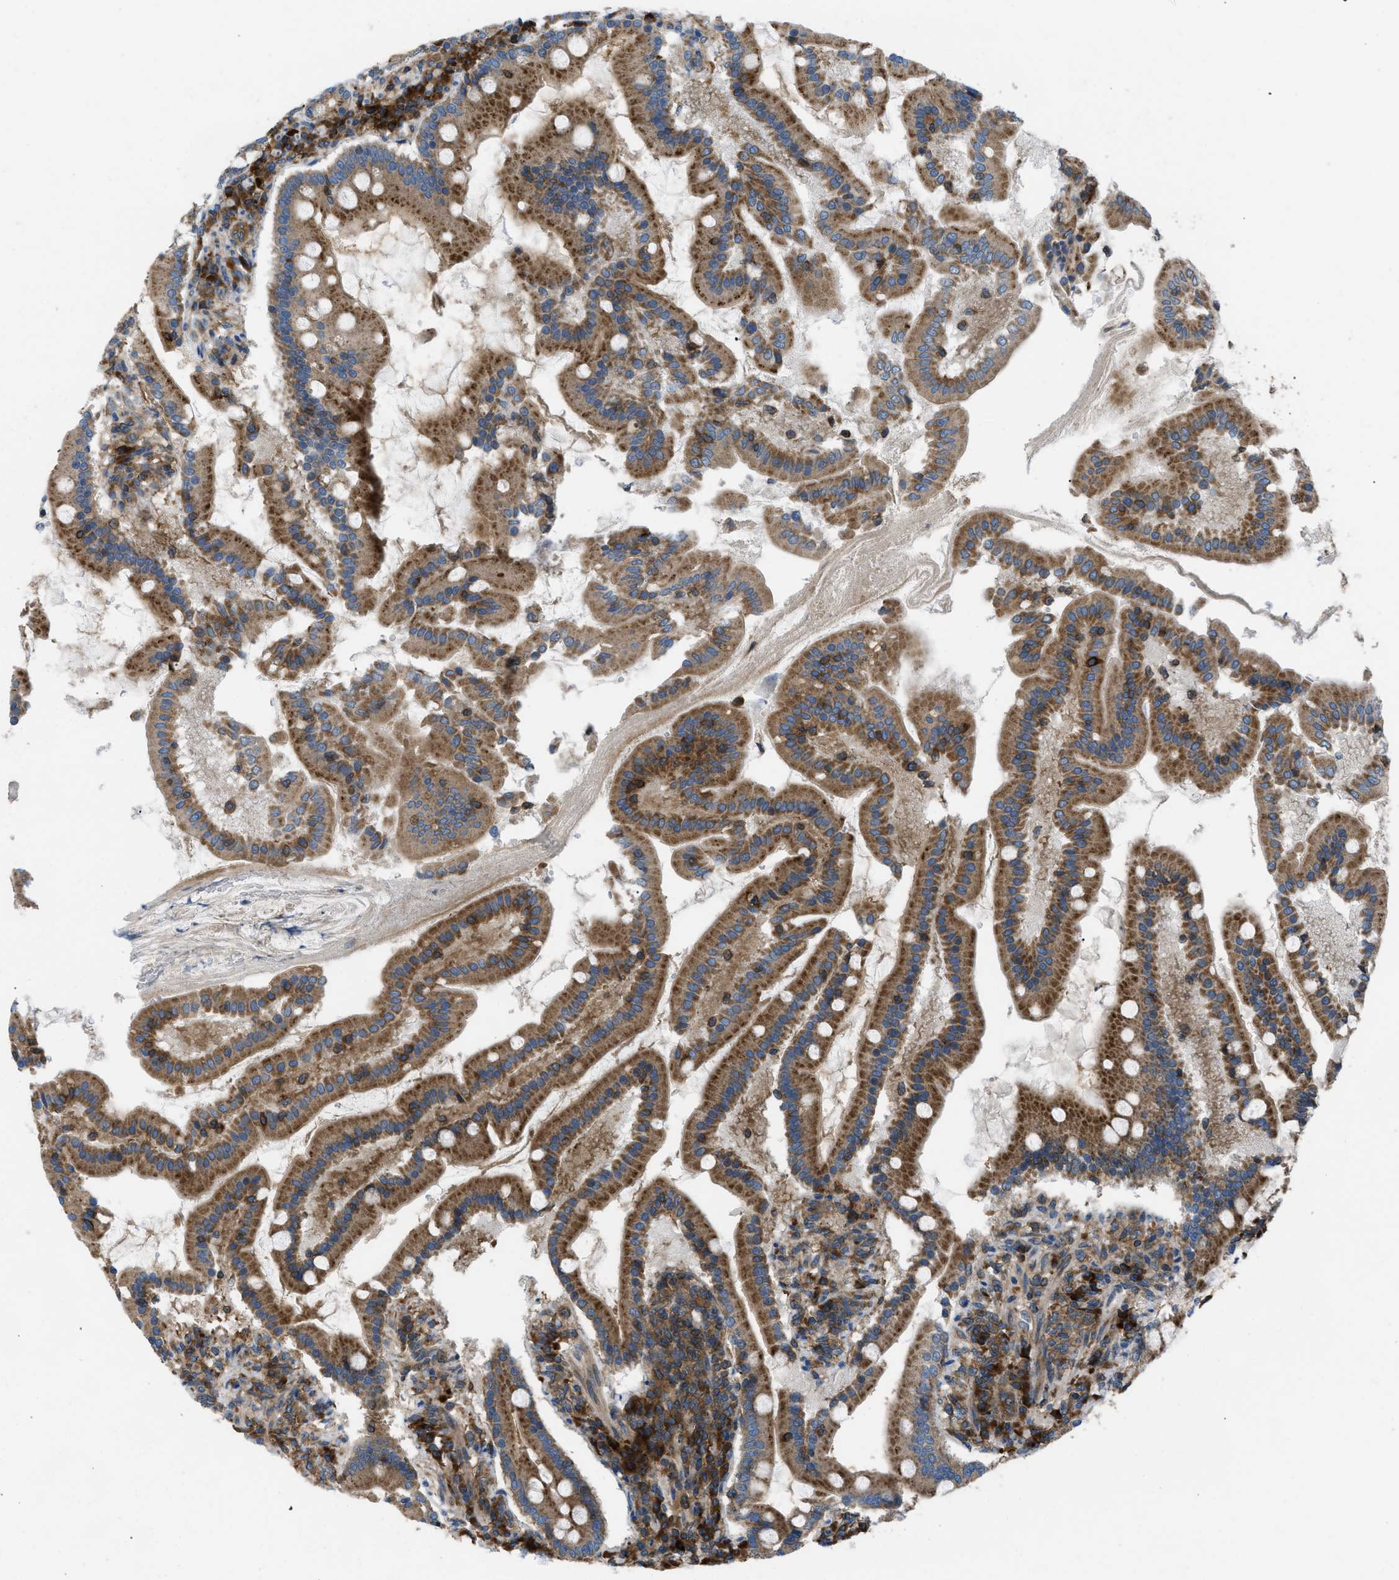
{"staining": {"intensity": "strong", "quantity": ">75%", "location": "cytoplasmic/membranous"}, "tissue": "duodenum", "cell_type": "Glandular cells", "image_type": "normal", "snomed": [{"axis": "morphology", "description": "Normal tissue, NOS"}, {"axis": "topography", "description": "Duodenum"}], "caption": "Glandular cells show high levels of strong cytoplasmic/membranous expression in about >75% of cells in unremarkable duodenum.", "gene": "ATP2A3", "patient": {"sex": "male", "age": 50}}